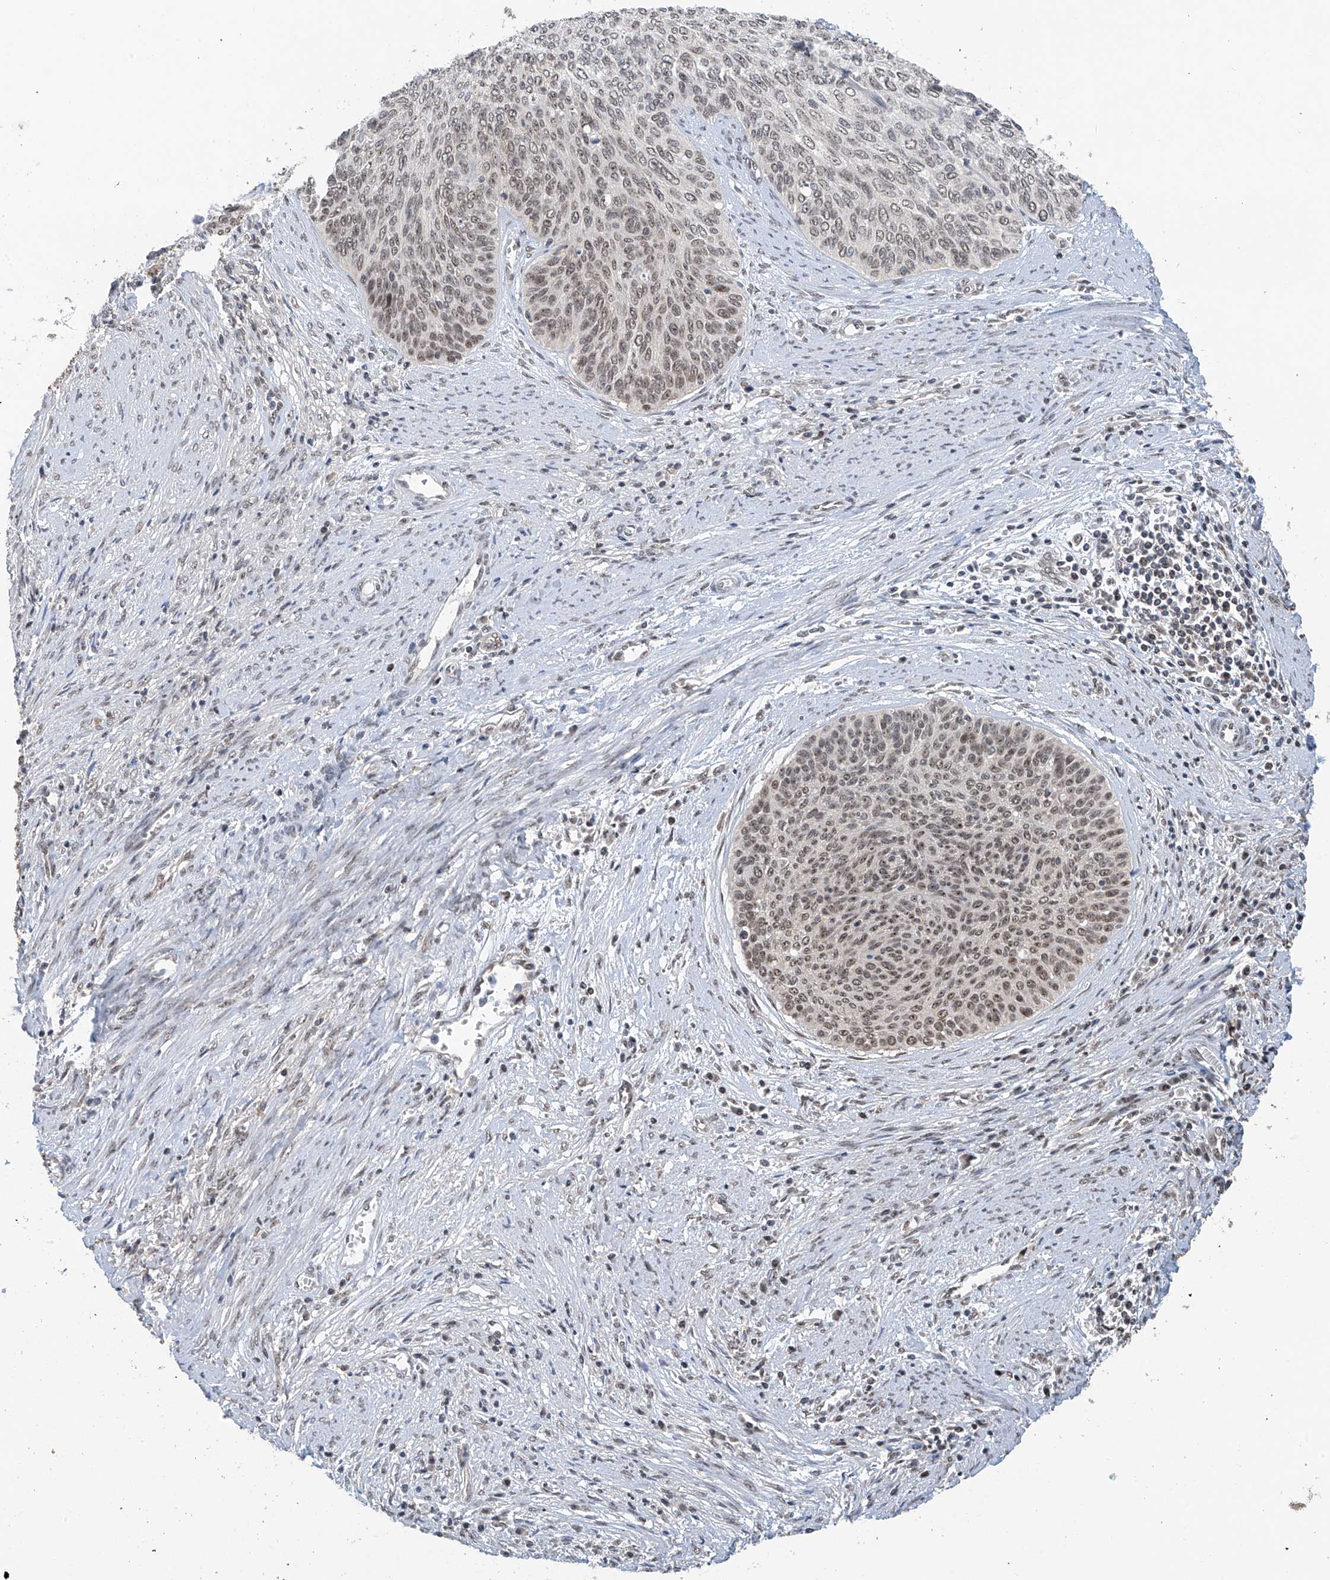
{"staining": {"intensity": "weak", "quantity": ">75%", "location": "nuclear"}, "tissue": "cervical cancer", "cell_type": "Tumor cells", "image_type": "cancer", "snomed": [{"axis": "morphology", "description": "Squamous cell carcinoma, NOS"}, {"axis": "topography", "description": "Cervix"}], "caption": "IHC micrograph of human cervical cancer (squamous cell carcinoma) stained for a protein (brown), which shows low levels of weak nuclear positivity in approximately >75% of tumor cells.", "gene": "C1orf131", "patient": {"sex": "female", "age": 55}}